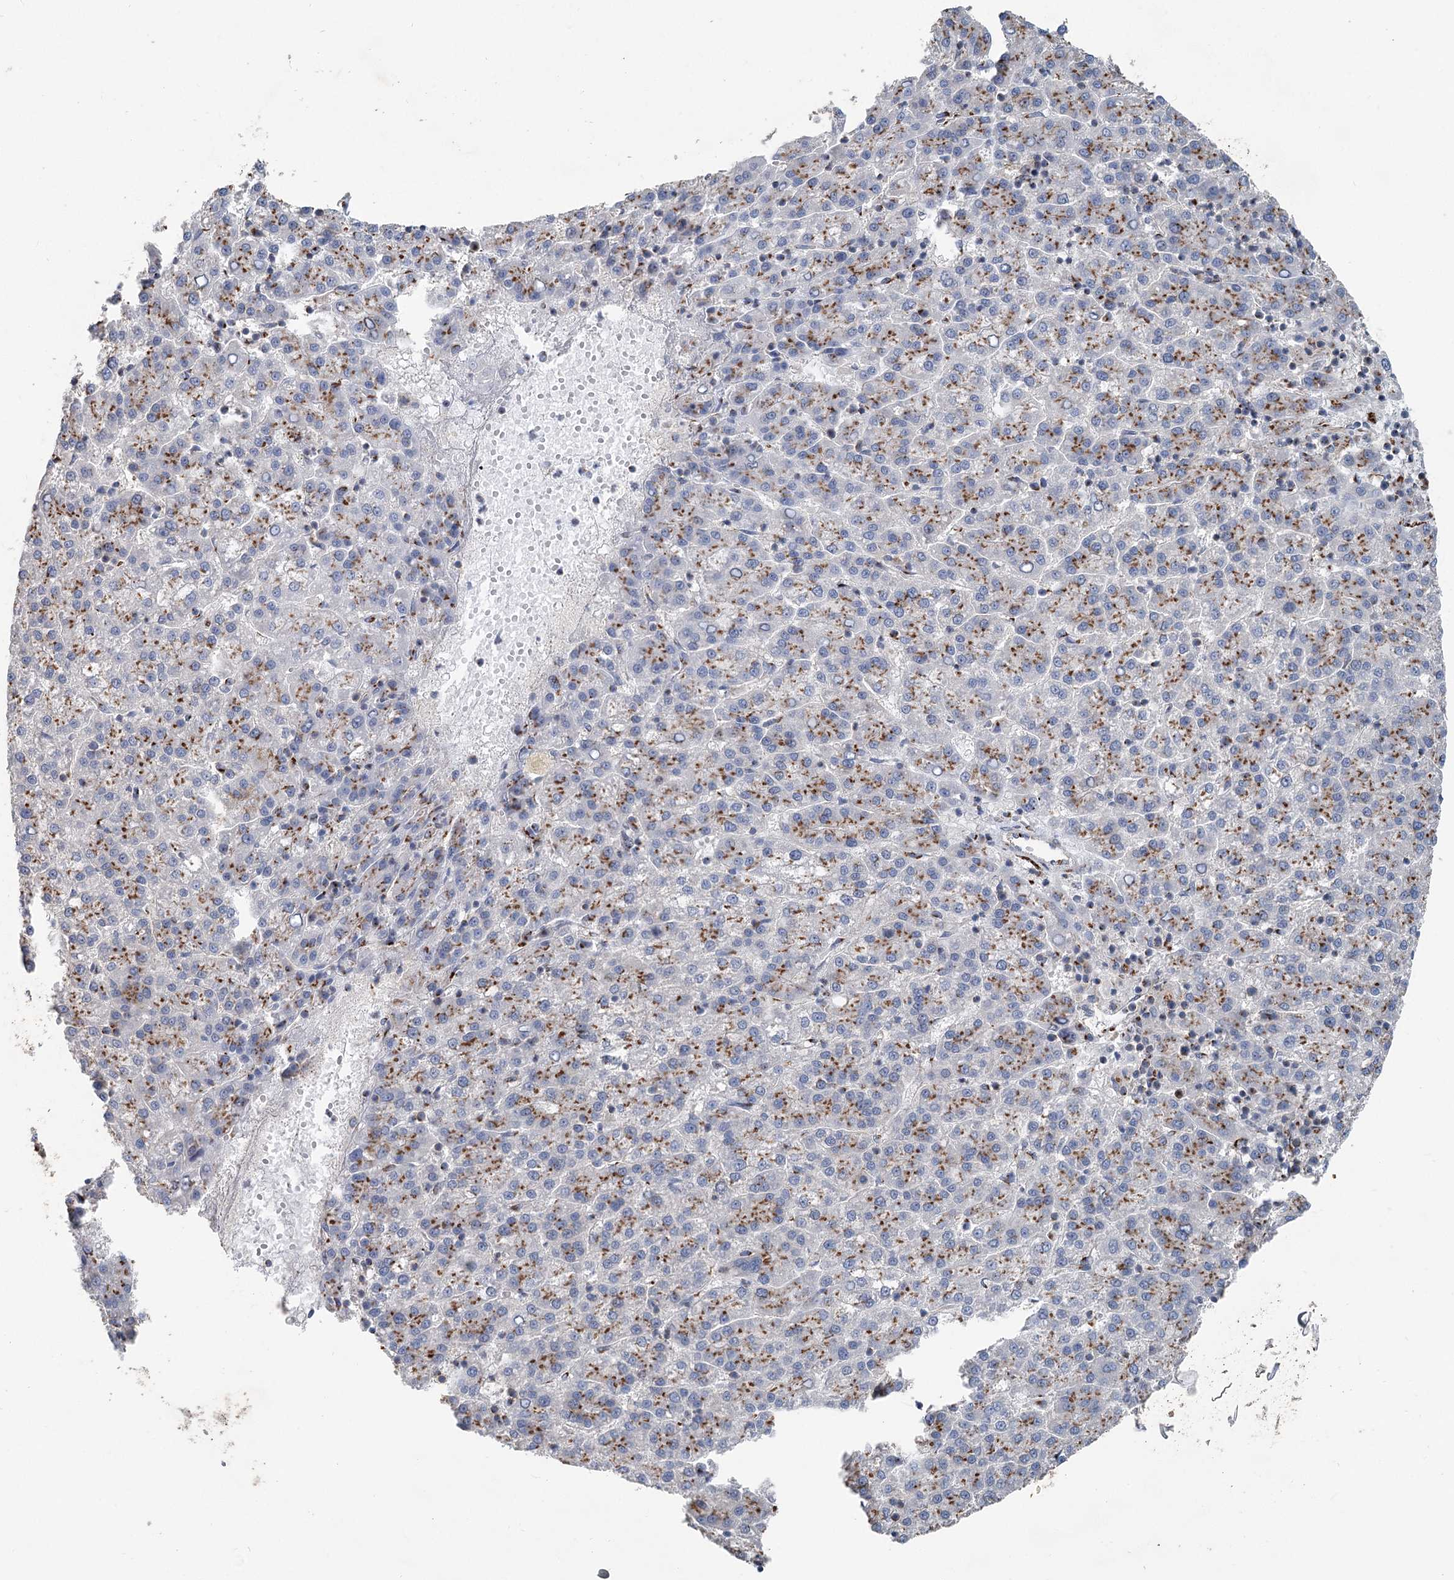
{"staining": {"intensity": "moderate", "quantity": ">75%", "location": "cytoplasmic/membranous"}, "tissue": "liver cancer", "cell_type": "Tumor cells", "image_type": "cancer", "snomed": [{"axis": "morphology", "description": "Carcinoma, Hepatocellular, NOS"}, {"axis": "topography", "description": "Liver"}], "caption": "A high-resolution micrograph shows immunohistochemistry staining of liver cancer (hepatocellular carcinoma), which exhibits moderate cytoplasmic/membranous expression in about >75% of tumor cells.", "gene": "ITIH5", "patient": {"sex": "female", "age": 58}}